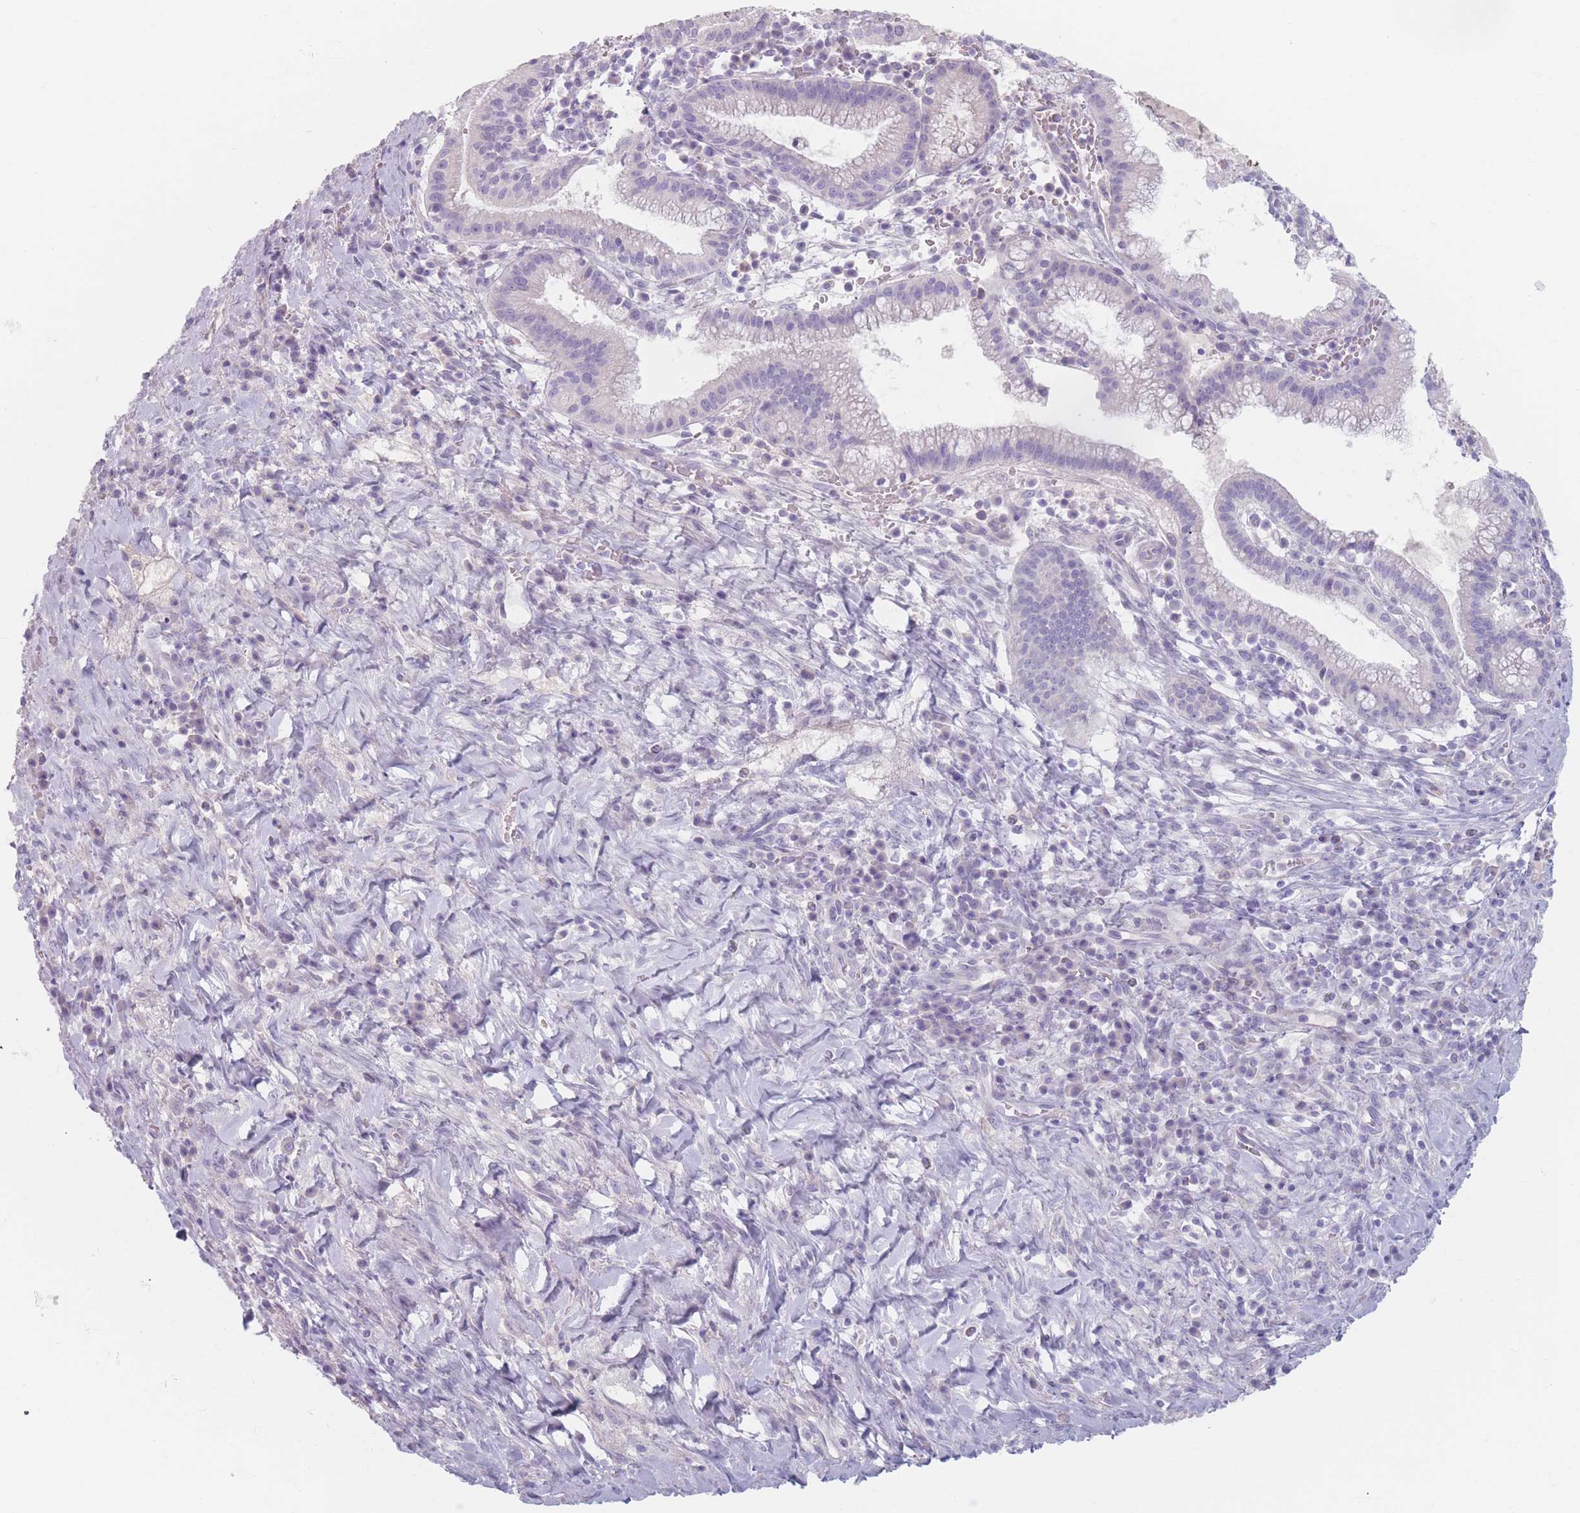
{"staining": {"intensity": "negative", "quantity": "none", "location": "none"}, "tissue": "pancreatic cancer", "cell_type": "Tumor cells", "image_type": "cancer", "snomed": [{"axis": "morphology", "description": "Adenocarcinoma, NOS"}, {"axis": "topography", "description": "Pancreas"}], "caption": "Tumor cells are negative for protein expression in human pancreatic adenocarcinoma. (DAB (3,3'-diaminobenzidine) immunohistochemistry (IHC), high magnification).", "gene": "PIGM", "patient": {"sex": "male", "age": 72}}